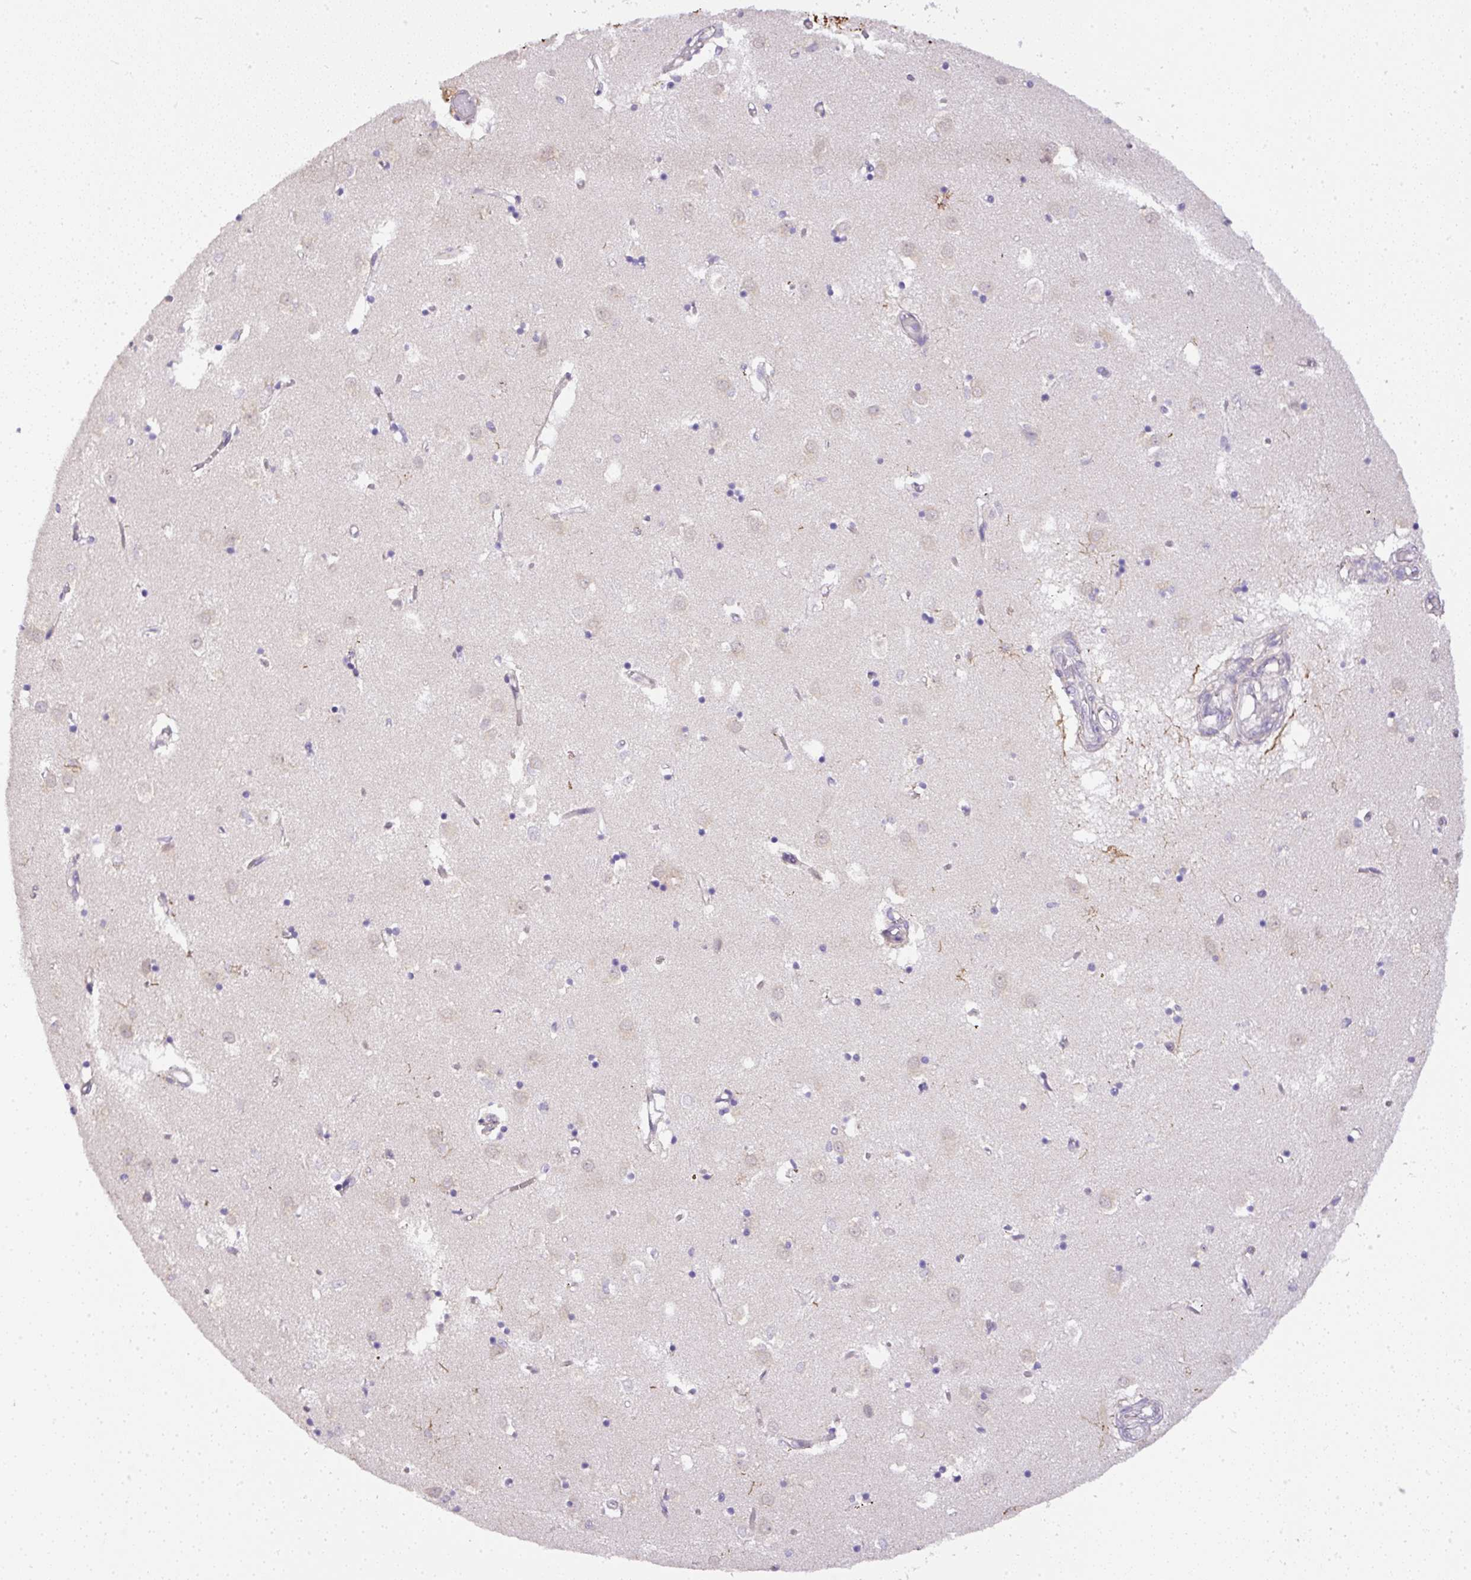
{"staining": {"intensity": "negative", "quantity": "none", "location": "none"}, "tissue": "caudate", "cell_type": "Glial cells", "image_type": "normal", "snomed": [{"axis": "morphology", "description": "Normal tissue, NOS"}, {"axis": "topography", "description": "Lateral ventricle wall"}], "caption": "DAB immunohistochemical staining of unremarkable caudate displays no significant expression in glial cells.", "gene": "DAPK1", "patient": {"sex": "male", "age": 70}}